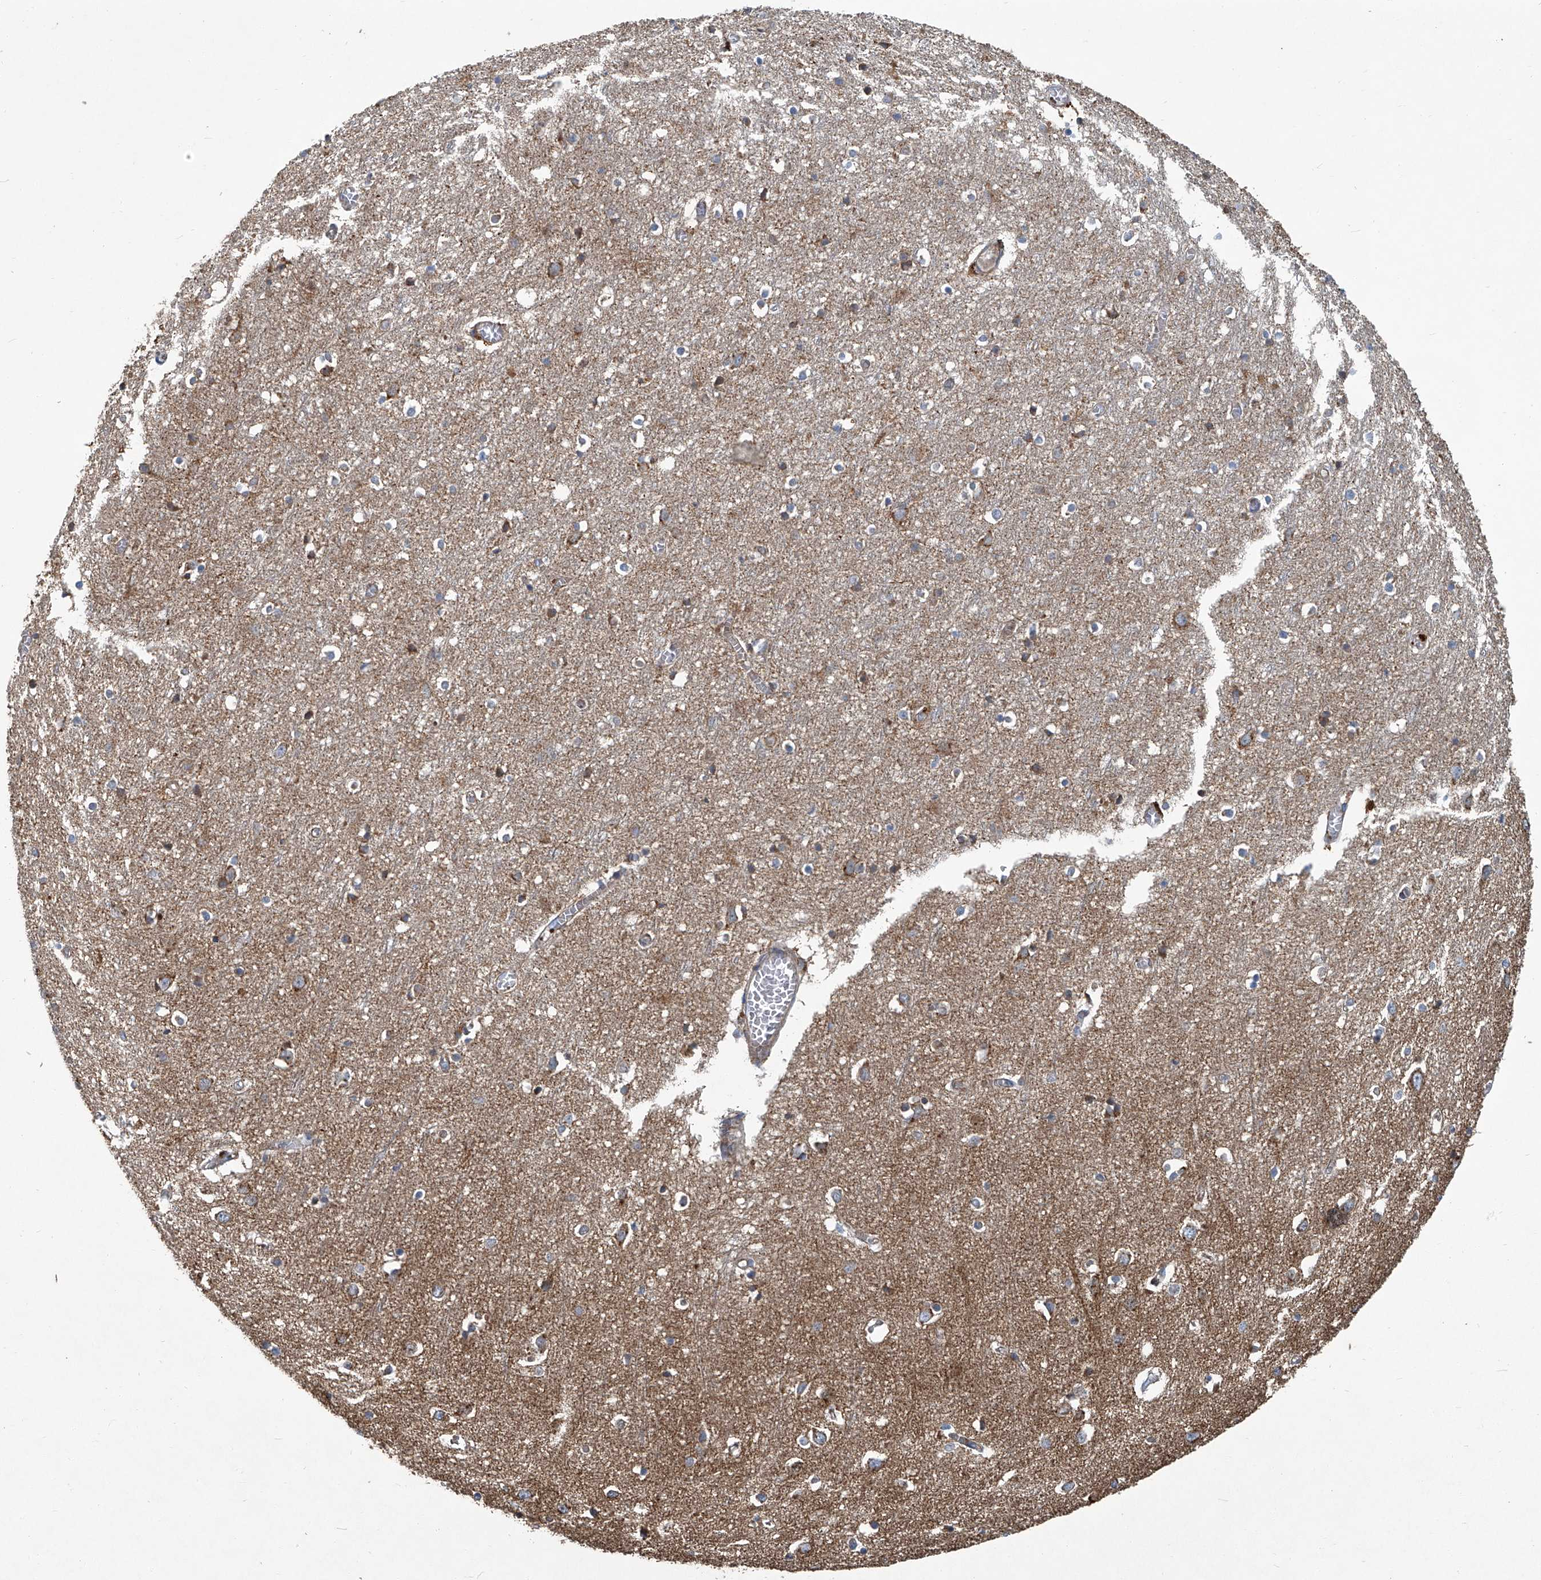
{"staining": {"intensity": "weak", "quantity": ">75%", "location": "cytoplasmic/membranous"}, "tissue": "cerebral cortex", "cell_type": "Endothelial cells", "image_type": "normal", "snomed": [{"axis": "morphology", "description": "Normal tissue, NOS"}, {"axis": "topography", "description": "Cerebral cortex"}], "caption": "Immunohistochemical staining of normal human cerebral cortex shows >75% levels of weak cytoplasmic/membranous protein expression in approximately >75% of endothelial cells.", "gene": "PIGH", "patient": {"sex": "female", "age": 64}}